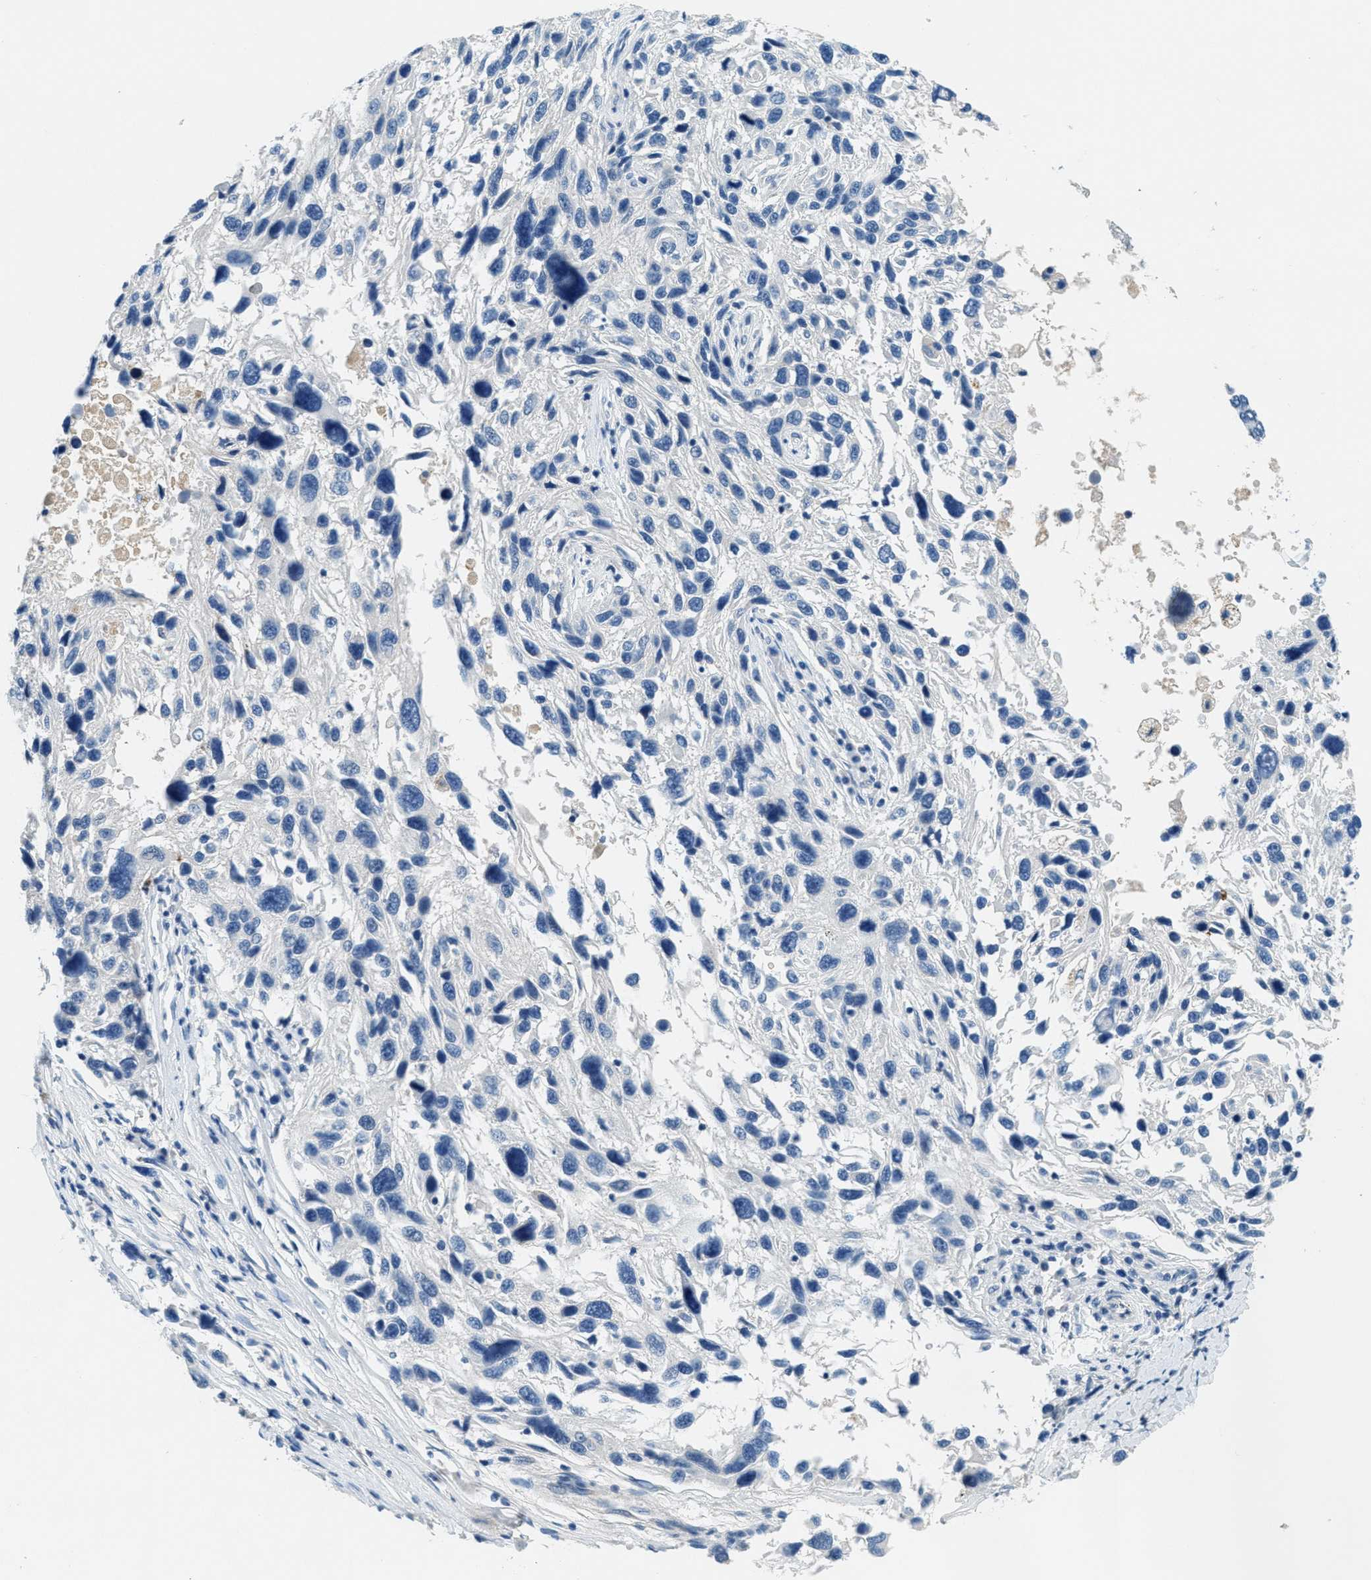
{"staining": {"intensity": "negative", "quantity": "none", "location": "none"}, "tissue": "melanoma", "cell_type": "Tumor cells", "image_type": "cancer", "snomed": [{"axis": "morphology", "description": "Malignant melanoma, NOS"}, {"axis": "topography", "description": "Skin"}], "caption": "Immunohistochemistry (IHC) histopathology image of neoplastic tissue: human melanoma stained with DAB (3,3'-diaminobenzidine) exhibits no significant protein expression in tumor cells.", "gene": "A2M", "patient": {"sex": "male", "age": 53}}